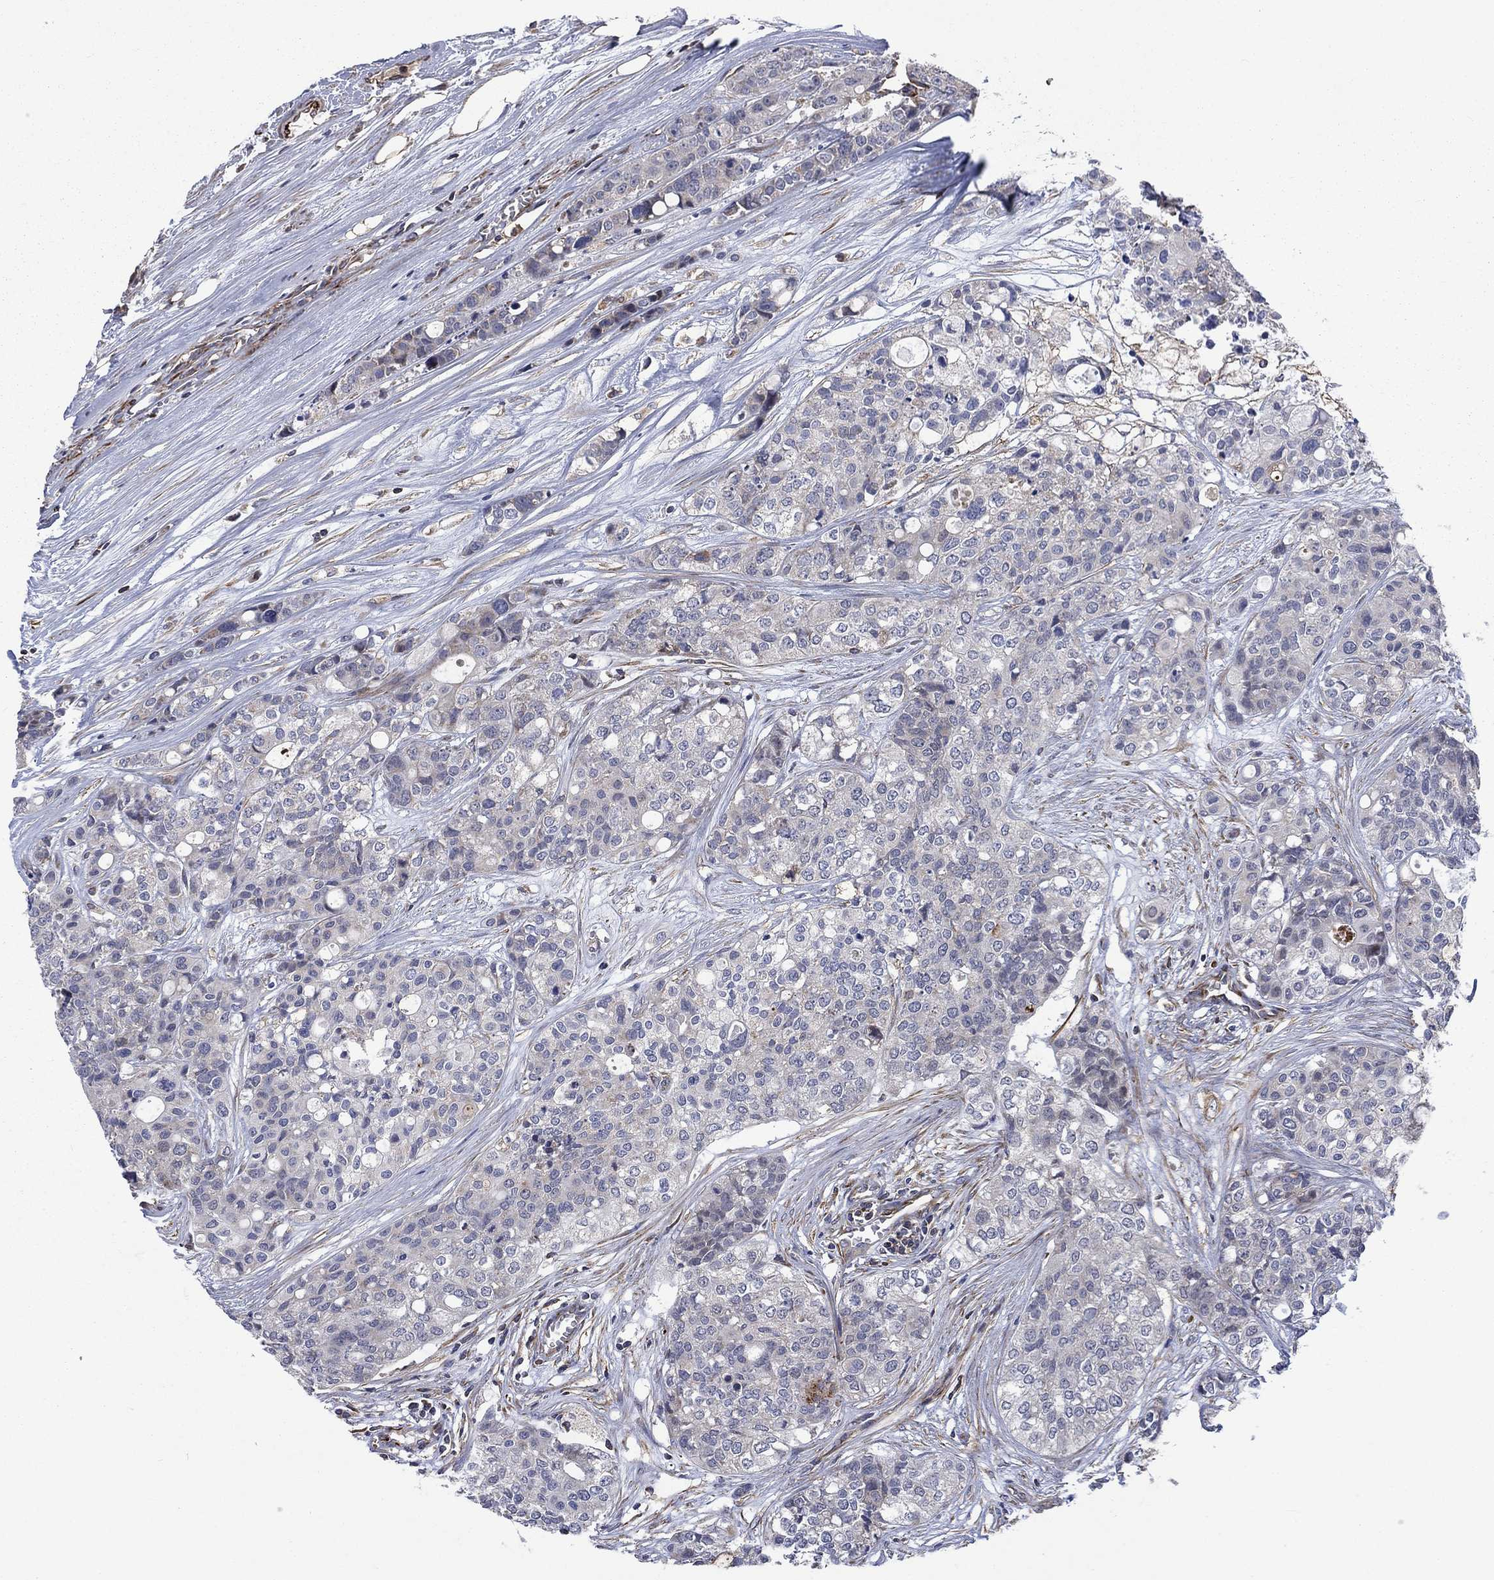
{"staining": {"intensity": "negative", "quantity": "none", "location": "none"}, "tissue": "carcinoid", "cell_type": "Tumor cells", "image_type": "cancer", "snomed": [{"axis": "morphology", "description": "Carcinoid, malignant, NOS"}, {"axis": "topography", "description": "Colon"}], "caption": "Histopathology image shows no protein expression in tumor cells of carcinoid tissue.", "gene": "NDUFC1", "patient": {"sex": "male", "age": 81}}